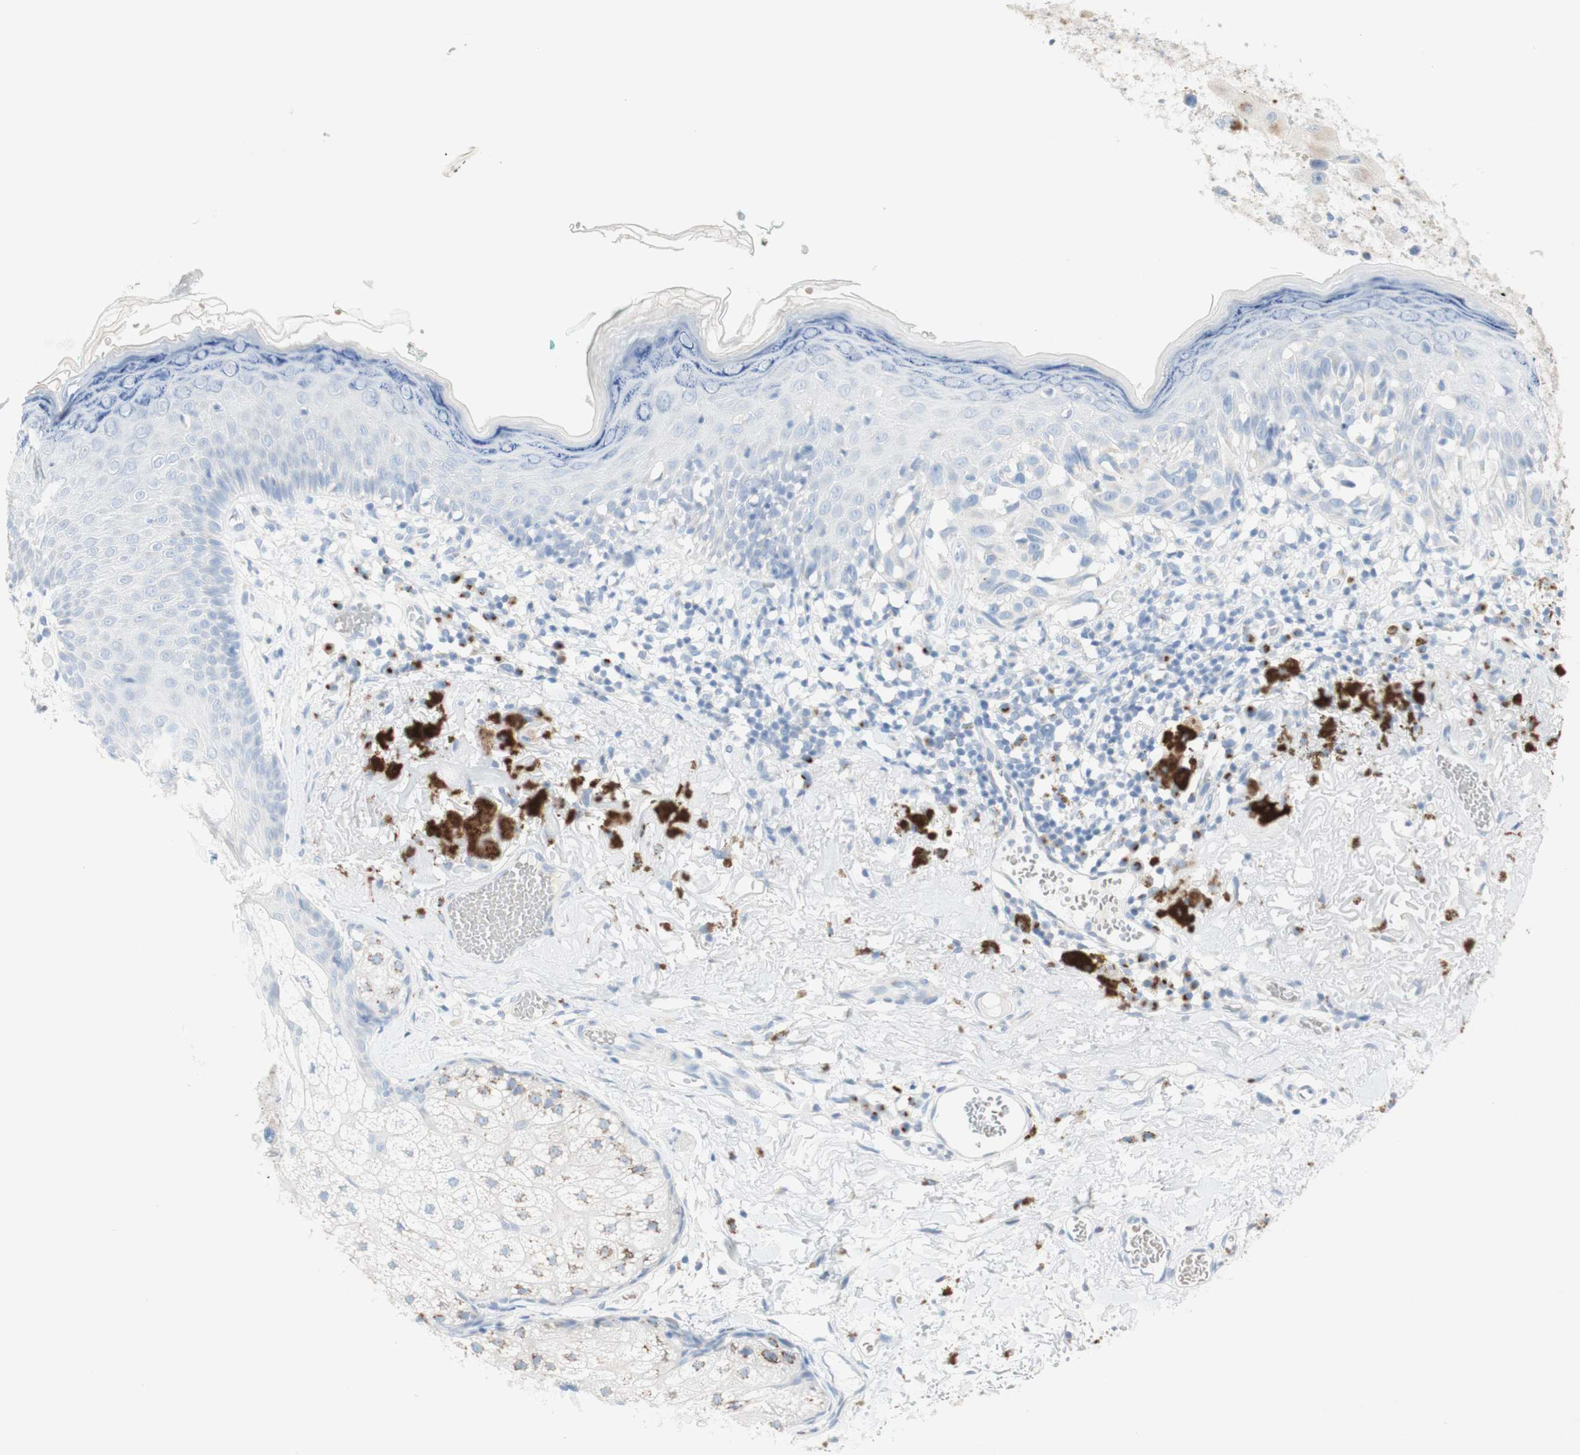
{"staining": {"intensity": "weak", "quantity": "25%-75%", "location": "cytoplasmic/membranous"}, "tissue": "melanoma", "cell_type": "Tumor cells", "image_type": "cancer", "snomed": [{"axis": "morphology", "description": "Malignant melanoma in situ"}, {"axis": "morphology", "description": "Malignant melanoma, NOS"}, {"axis": "topography", "description": "Skin"}], "caption": "Malignant melanoma stained with a protein marker shows weak staining in tumor cells.", "gene": "MANEA", "patient": {"sex": "female", "age": 88}}